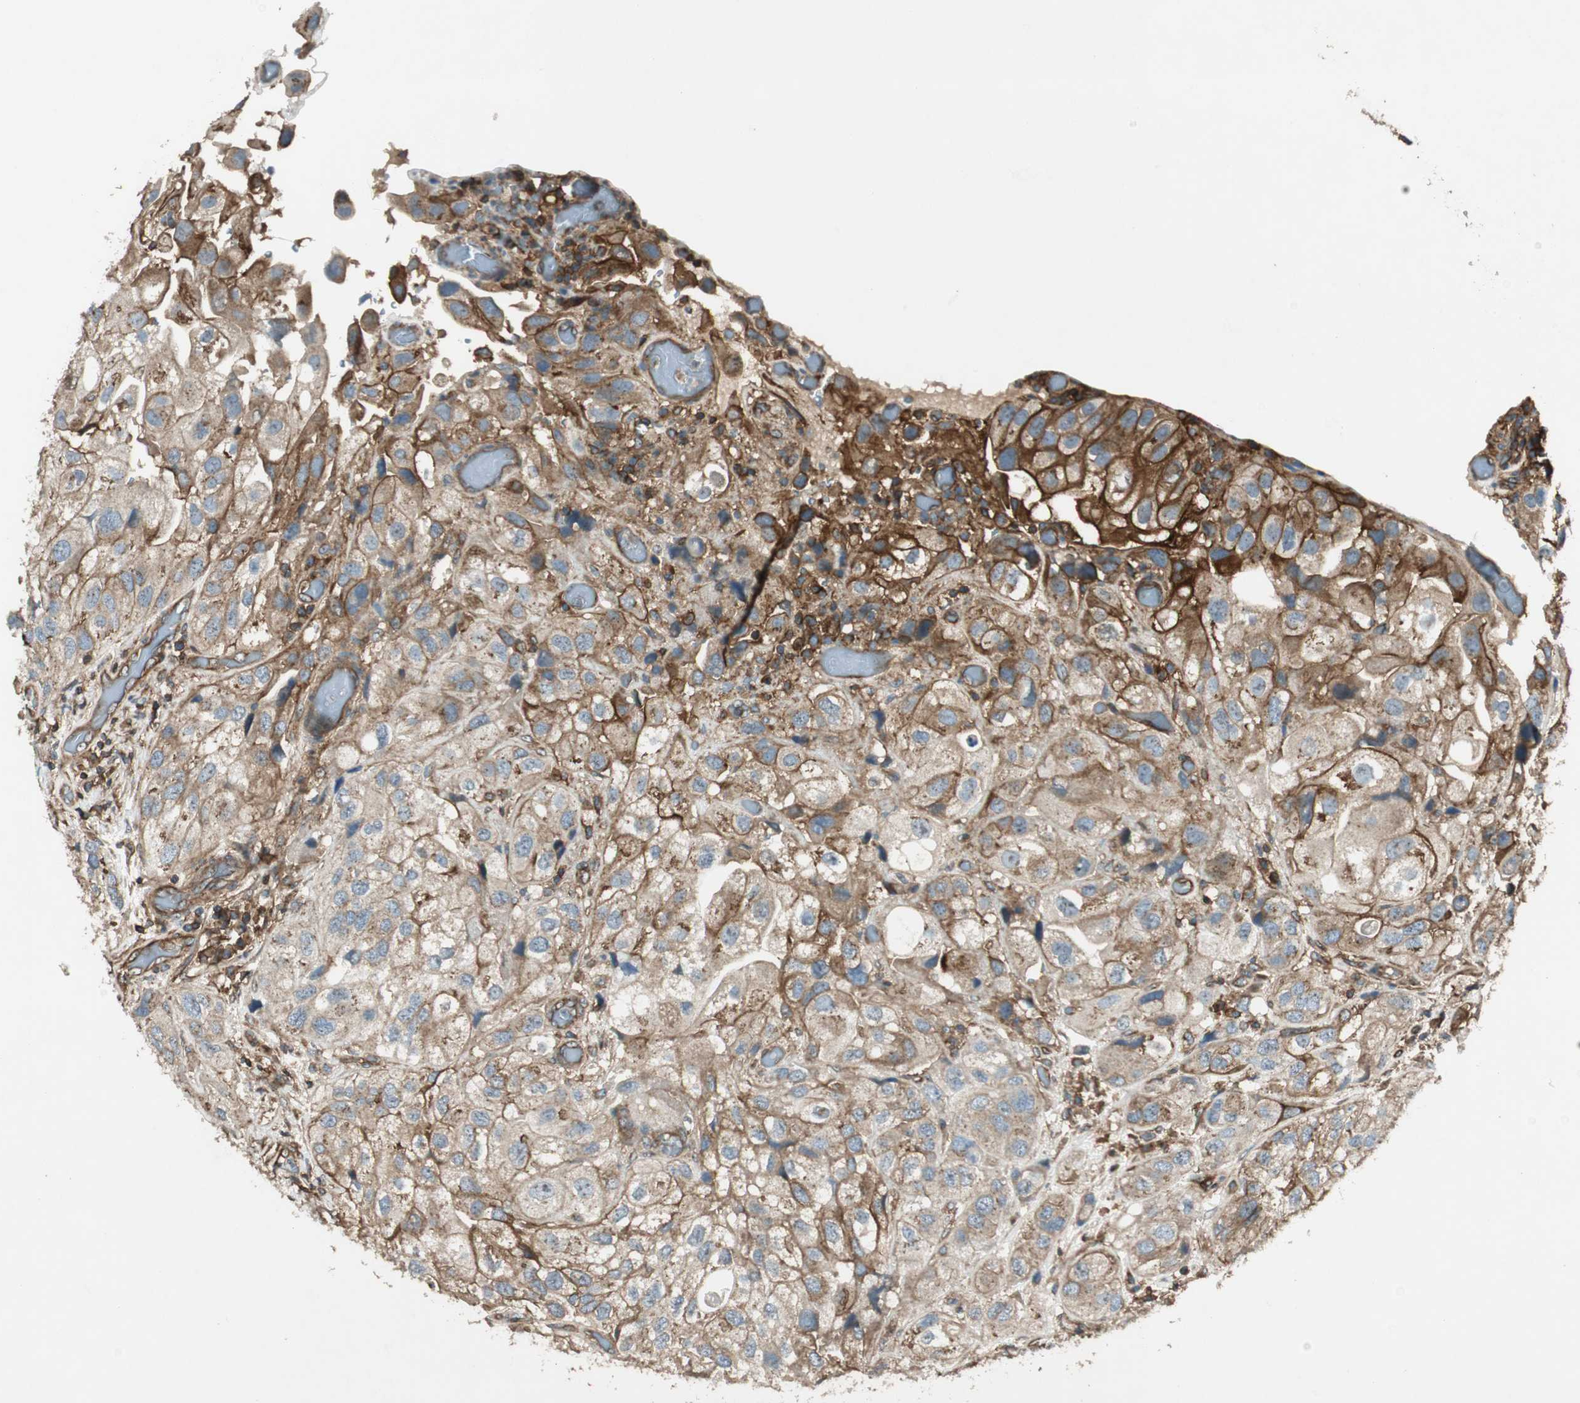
{"staining": {"intensity": "moderate", "quantity": ">75%", "location": "cytoplasmic/membranous"}, "tissue": "urothelial cancer", "cell_type": "Tumor cells", "image_type": "cancer", "snomed": [{"axis": "morphology", "description": "Urothelial carcinoma, High grade"}, {"axis": "topography", "description": "Urinary bladder"}], "caption": "A photomicrograph of urothelial cancer stained for a protein shows moderate cytoplasmic/membranous brown staining in tumor cells. The staining was performed using DAB (3,3'-diaminobenzidine), with brown indicating positive protein expression. Nuclei are stained blue with hematoxylin.", "gene": "BTN3A3", "patient": {"sex": "female", "age": 64}}